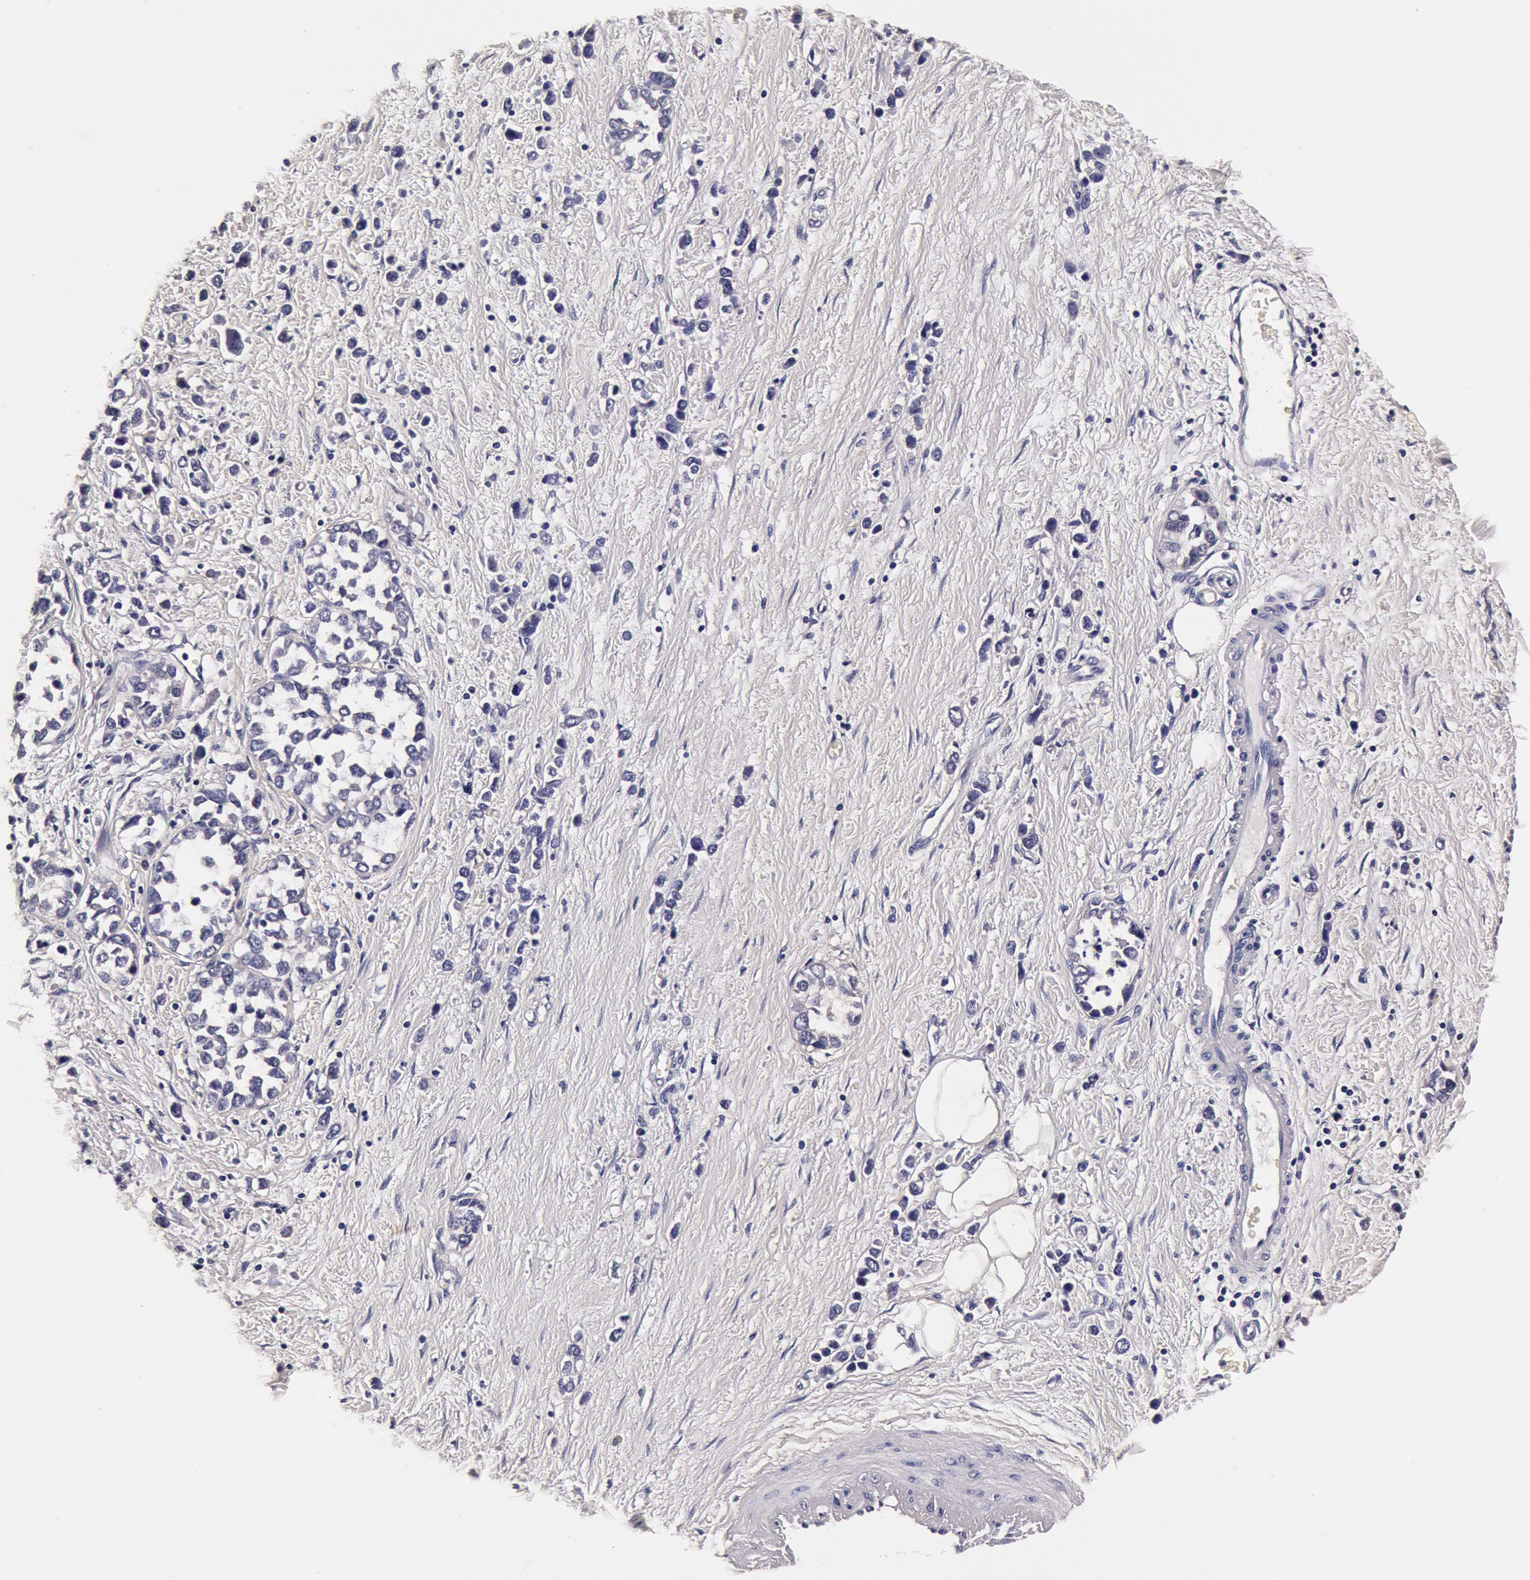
{"staining": {"intensity": "negative", "quantity": "none", "location": "none"}, "tissue": "stomach cancer", "cell_type": "Tumor cells", "image_type": "cancer", "snomed": [{"axis": "morphology", "description": "Adenocarcinoma, NOS"}, {"axis": "topography", "description": "Stomach, upper"}], "caption": "DAB immunohistochemical staining of stomach cancer (adenocarcinoma) demonstrates no significant positivity in tumor cells.", "gene": "CCDC22", "patient": {"sex": "male", "age": 76}}